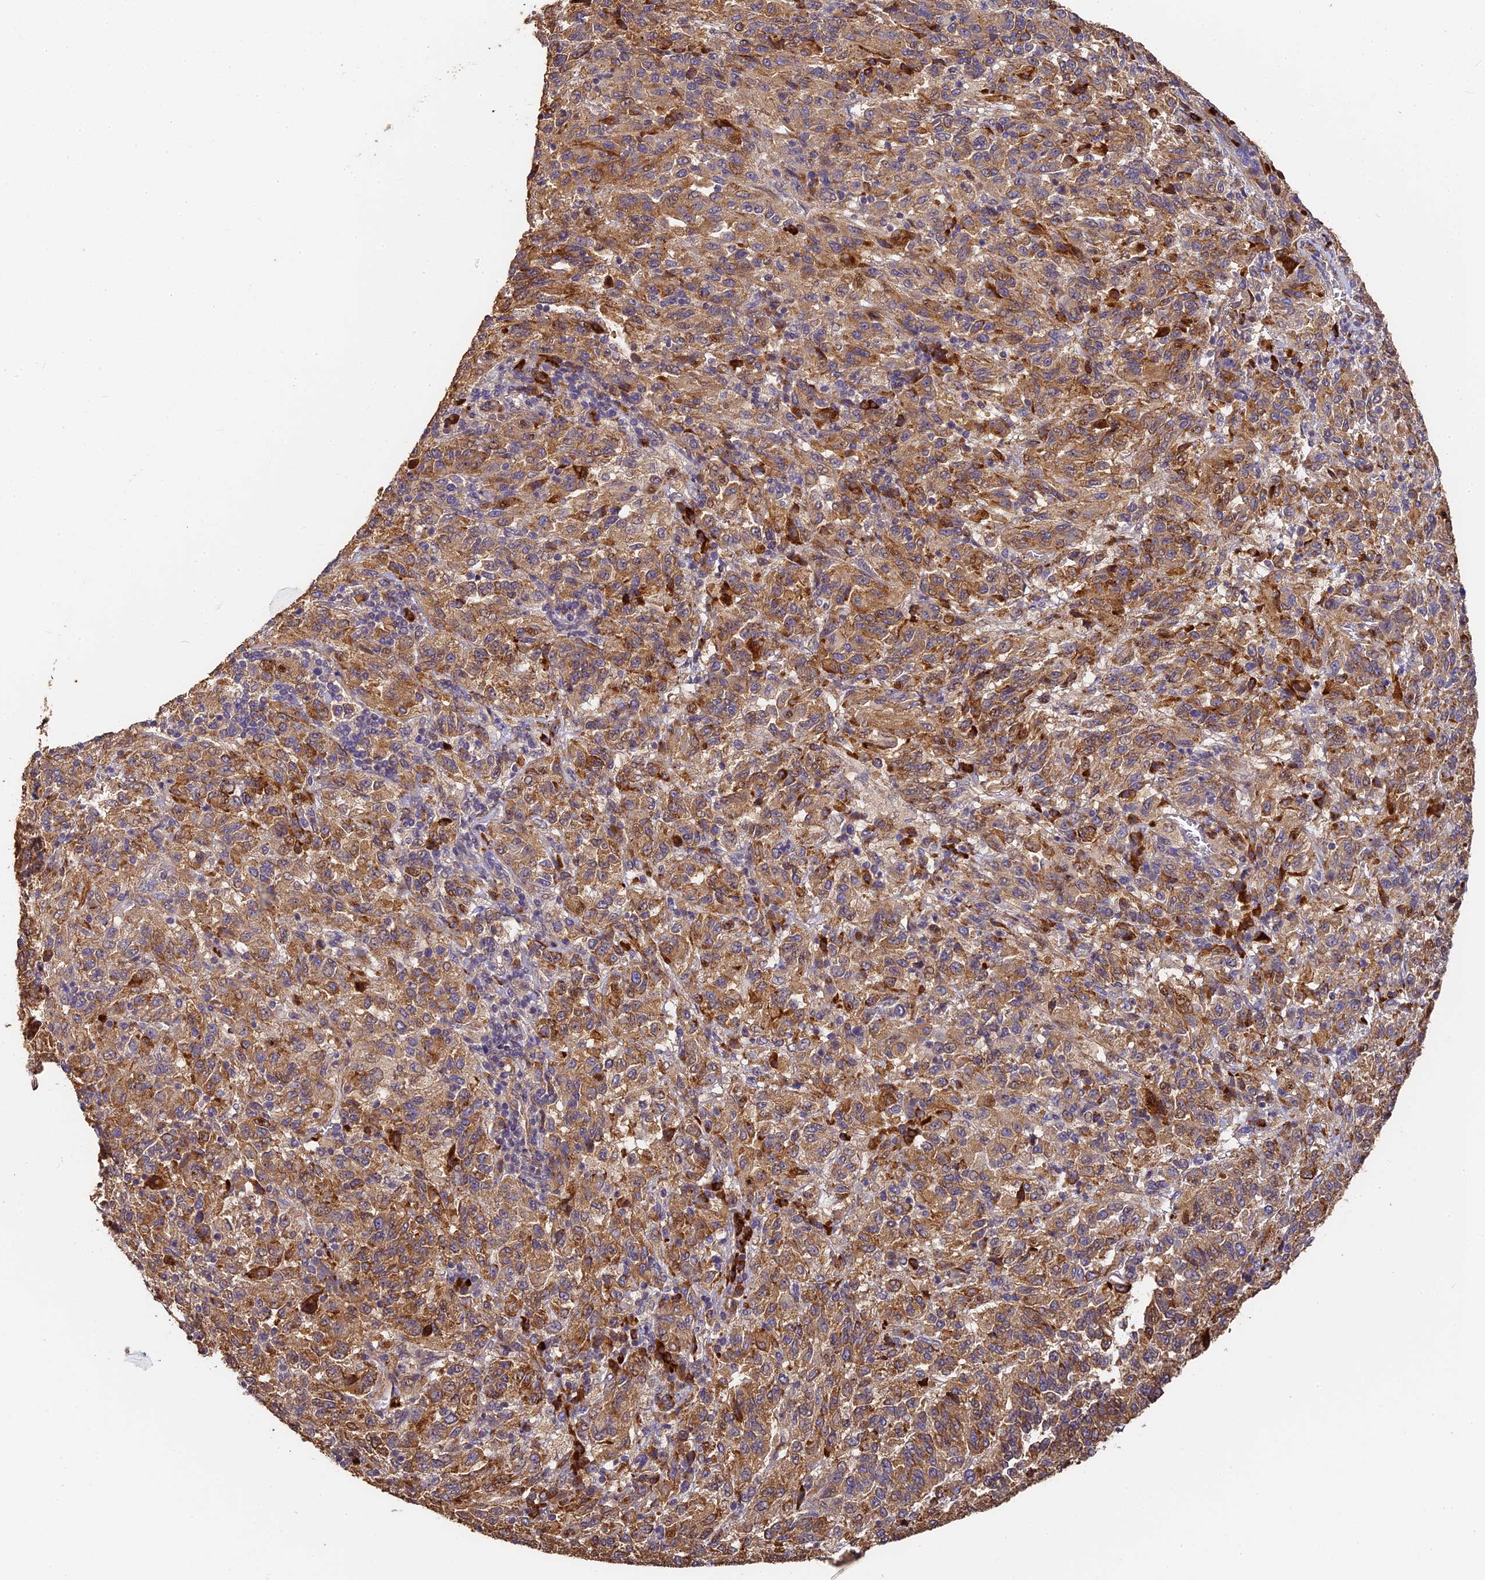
{"staining": {"intensity": "moderate", "quantity": ">75%", "location": "cytoplasmic/membranous"}, "tissue": "melanoma", "cell_type": "Tumor cells", "image_type": "cancer", "snomed": [{"axis": "morphology", "description": "Malignant melanoma, Metastatic site"}, {"axis": "topography", "description": "Lung"}], "caption": "This is a photomicrograph of IHC staining of malignant melanoma (metastatic site), which shows moderate positivity in the cytoplasmic/membranous of tumor cells.", "gene": "SLC11A1", "patient": {"sex": "male", "age": 64}}